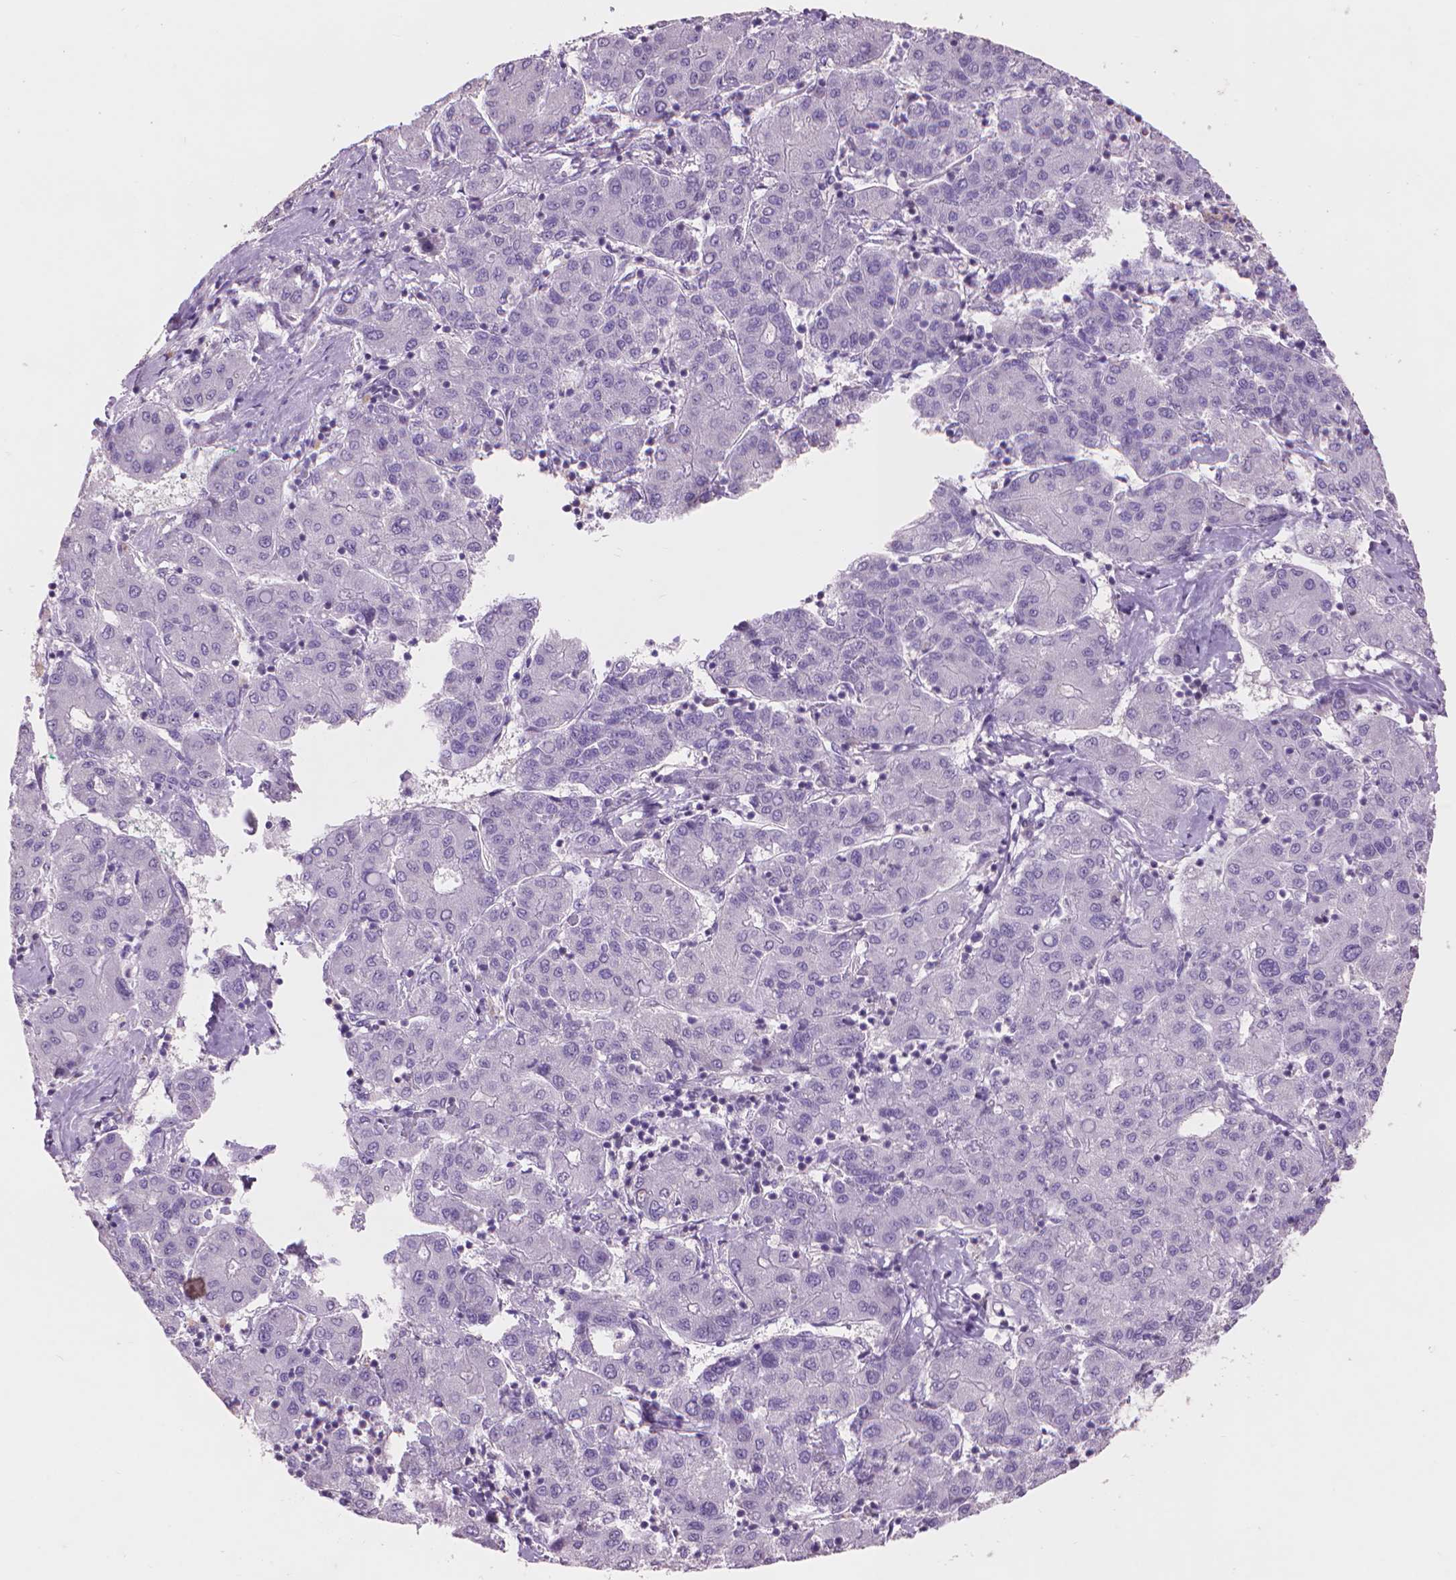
{"staining": {"intensity": "negative", "quantity": "none", "location": "none"}, "tissue": "liver cancer", "cell_type": "Tumor cells", "image_type": "cancer", "snomed": [{"axis": "morphology", "description": "Carcinoma, Hepatocellular, NOS"}, {"axis": "topography", "description": "Liver"}], "caption": "Immunohistochemistry image of human liver cancer stained for a protein (brown), which demonstrates no positivity in tumor cells.", "gene": "ENO2", "patient": {"sex": "male", "age": 65}}